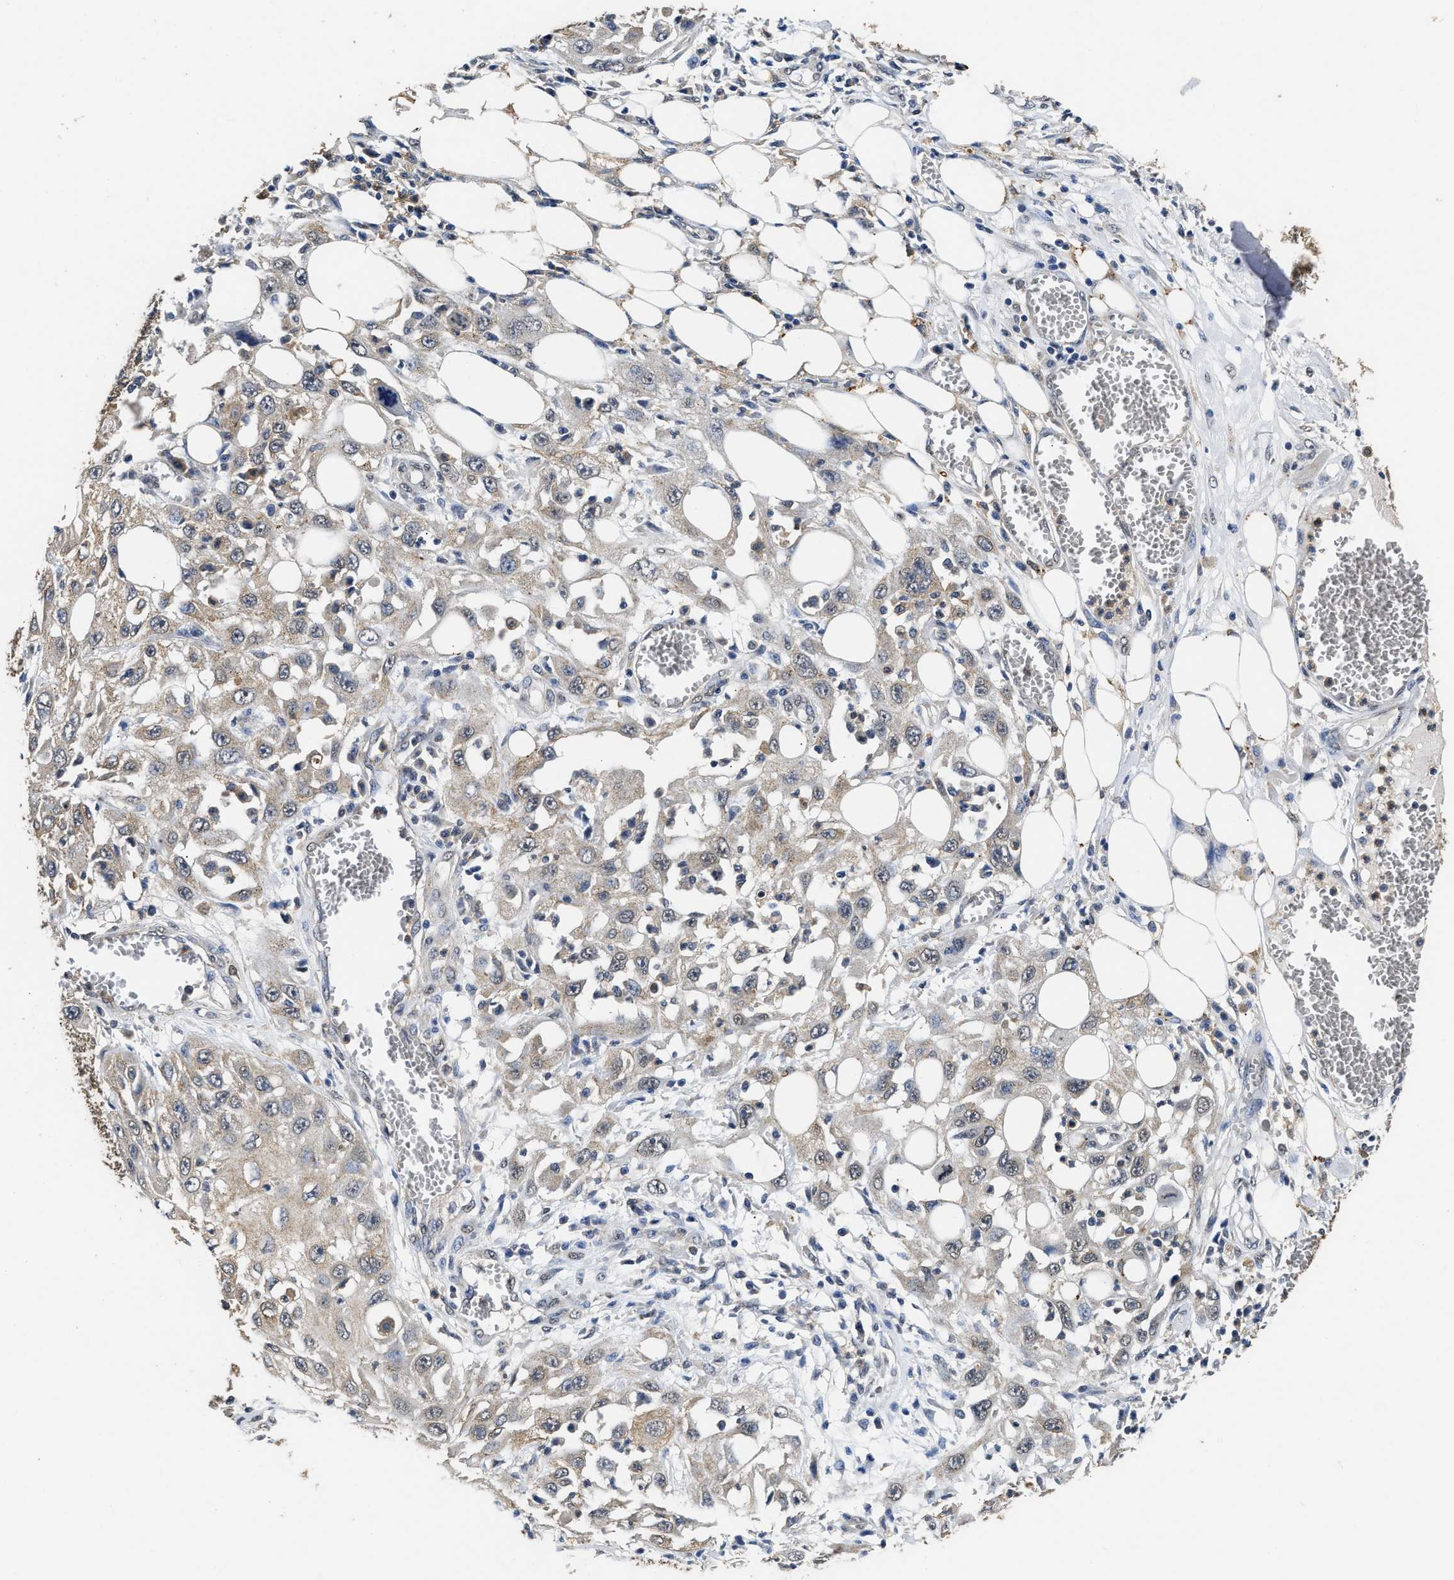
{"staining": {"intensity": "weak", "quantity": ">75%", "location": "cytoplasmic/membranous"}, "tissue": "skin cancer", "cell_type": "Tumor cells", "image_type": "cancer", "snomed": [{"axis": "morphology", "description": "Squamous cell carcinoma, NOS"}, {"axis": "topography", "description": "Skin"}], "caption": "Immunohistochemistry (IHC) micrograph of neoplastic tissue: human skin cancer (squamous cell carcinoma) stained using IHC exhibits low levels of weak protein expression localized specifically in the cytoplasmic/membranous of tumor cells, appearing as a cytoplasmic/membranous brown color.", "gene": "CTNNA1", "patient": {"sex": "male", "age": 75}}